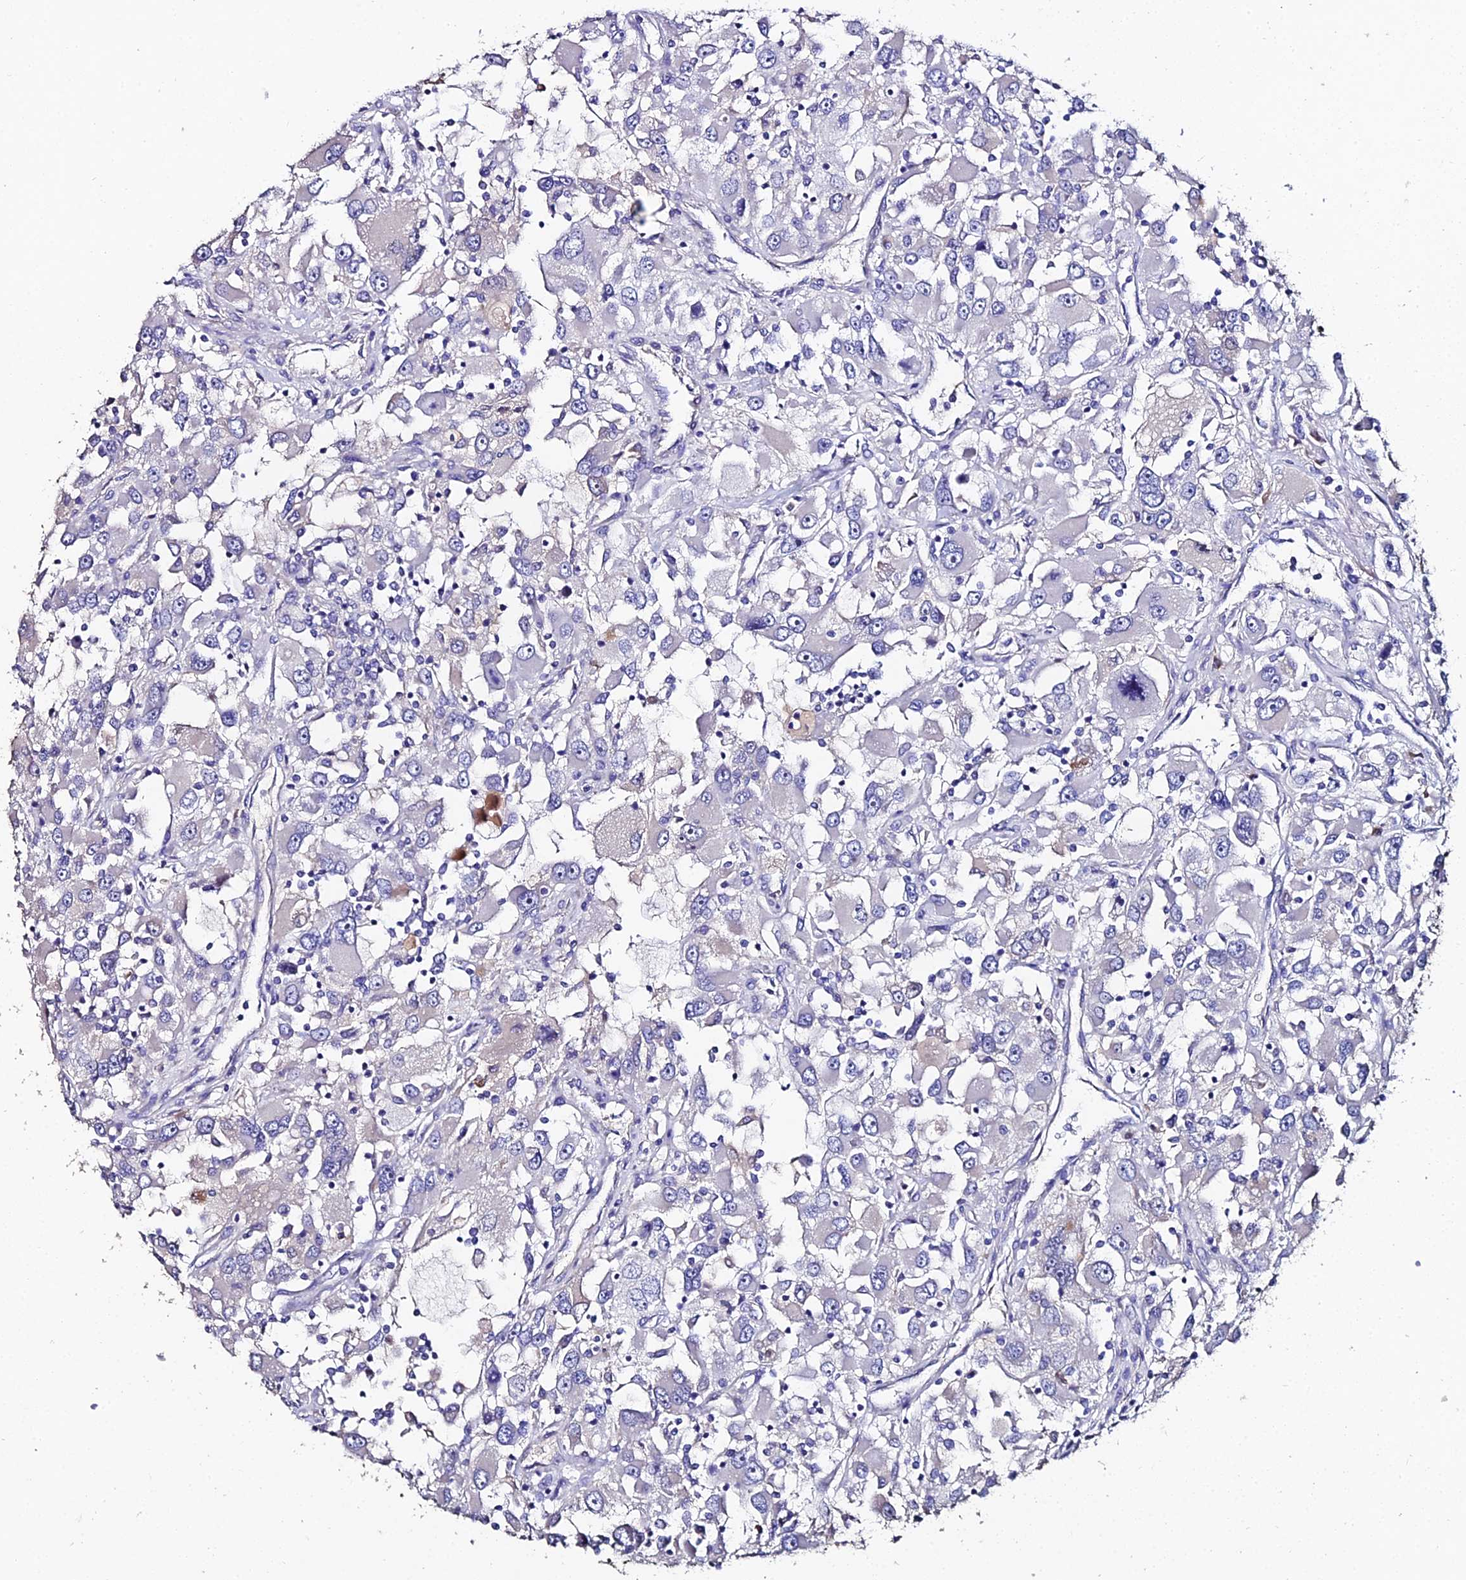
{"staining": {"intensity": "negative", "quantity": "none", "location": "none"}, "tissue": "renal cancer", "cell_type": "Tumor cells", "image_type": "cancer", "snomed": [{"axis": "morphology", "description": "Adenocarcinoma, NOS"}, {"axis": "topography", "description": "Kidney"}], "caption": "Histopathology image shows no significant protein staining in tumor cells of adenocarcinoma (renal).", "gene": "ESRRG", "patient": {"sex": "female", "age": 52}}